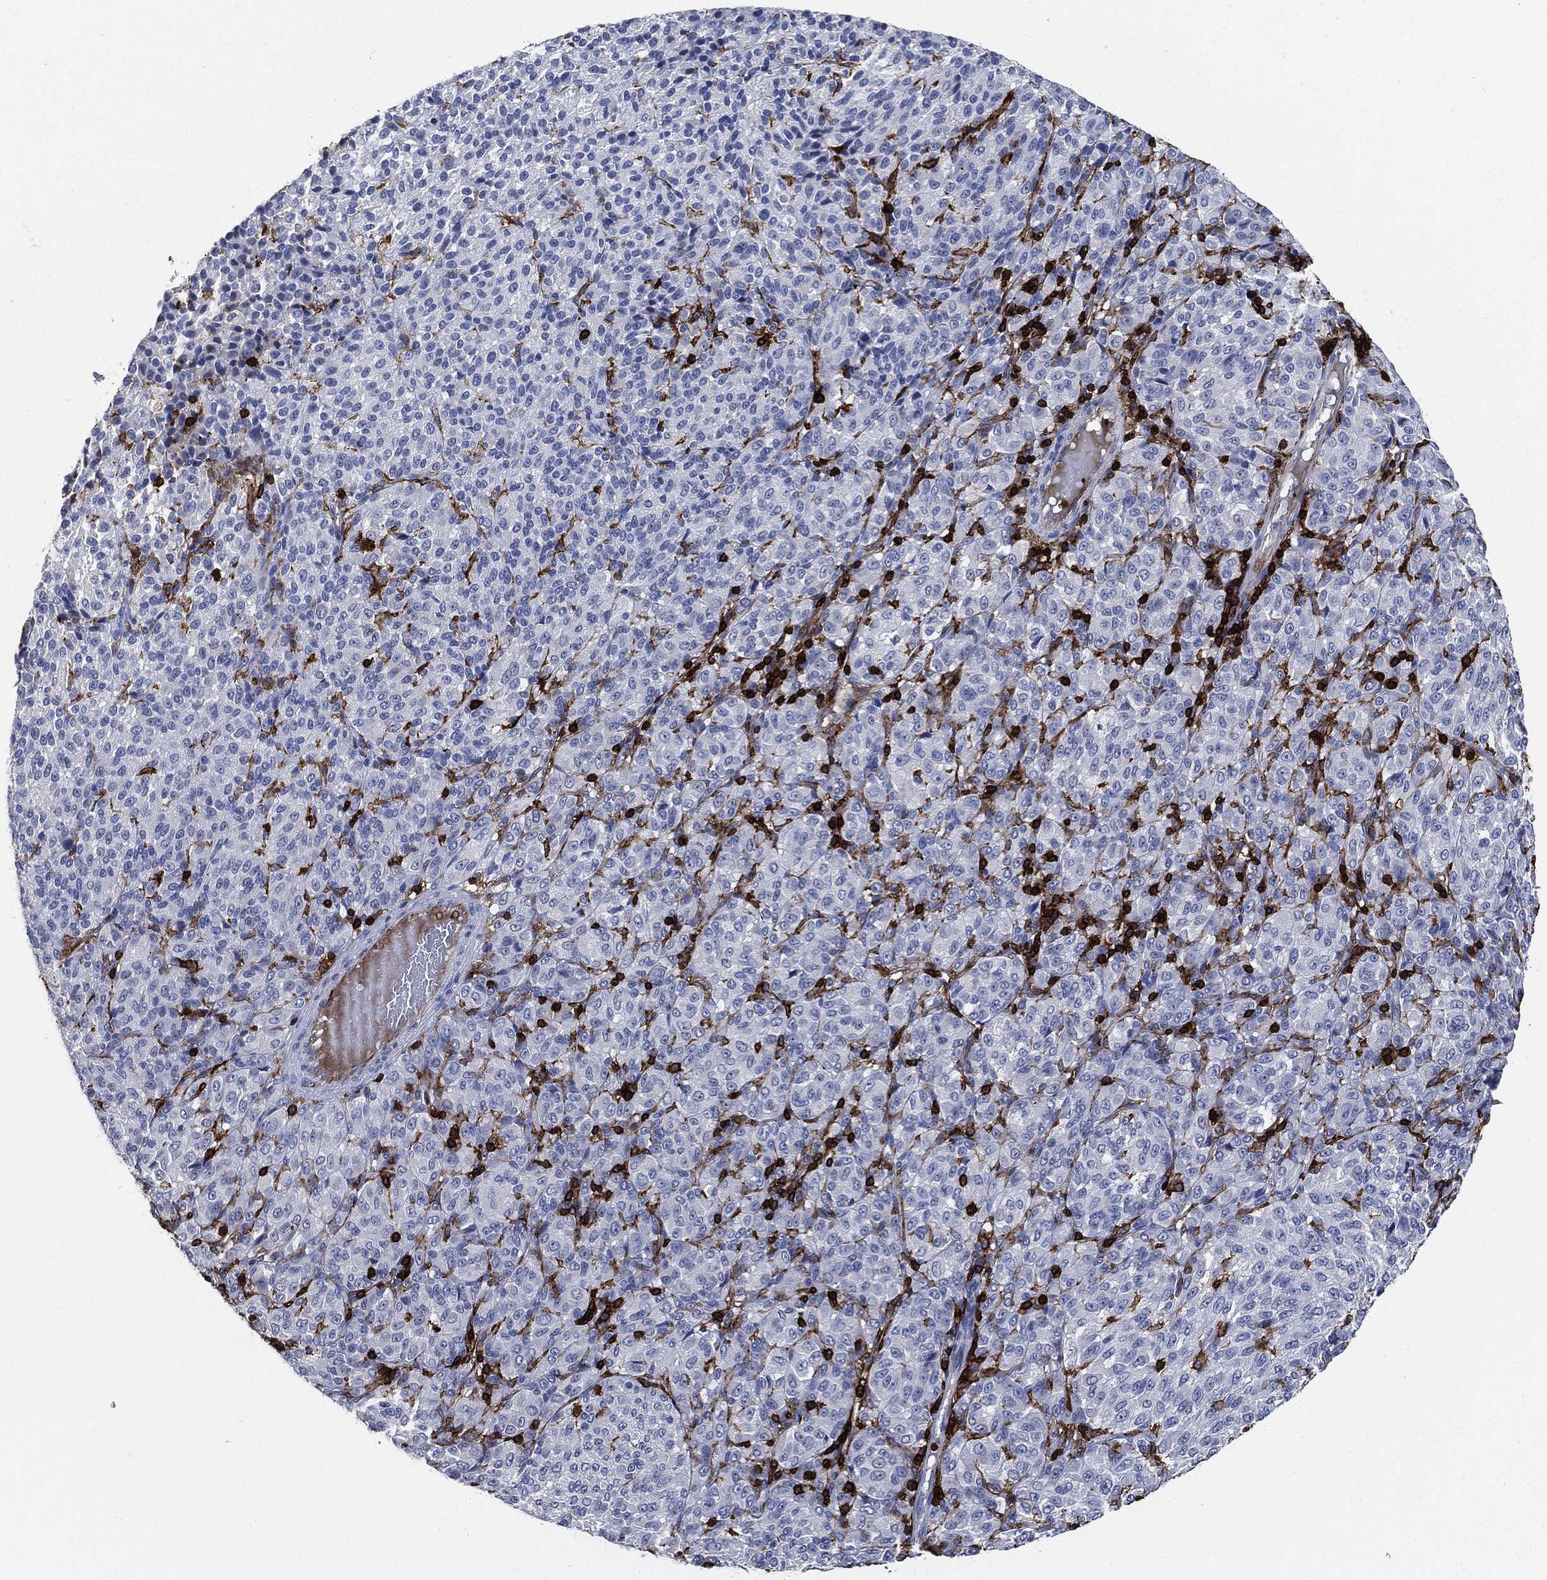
{"staining": {"intensity": "negative", "quantity": "none", "location": "none"}, "tissue": "melanoma", "cell_type": "Tumor cells", "image_type": "cancer", "snomed": [{"axis": "morphology", "description": "Malignant melanoma, Metastatic site"}, {"axis": "topography", "description": "Brain"}], "caption": "The micrograph demonstrates no significant expression in tumor cells of melanoma.", "gene": "PTPRC", "patient": {"sex": "female", "age": 56}}